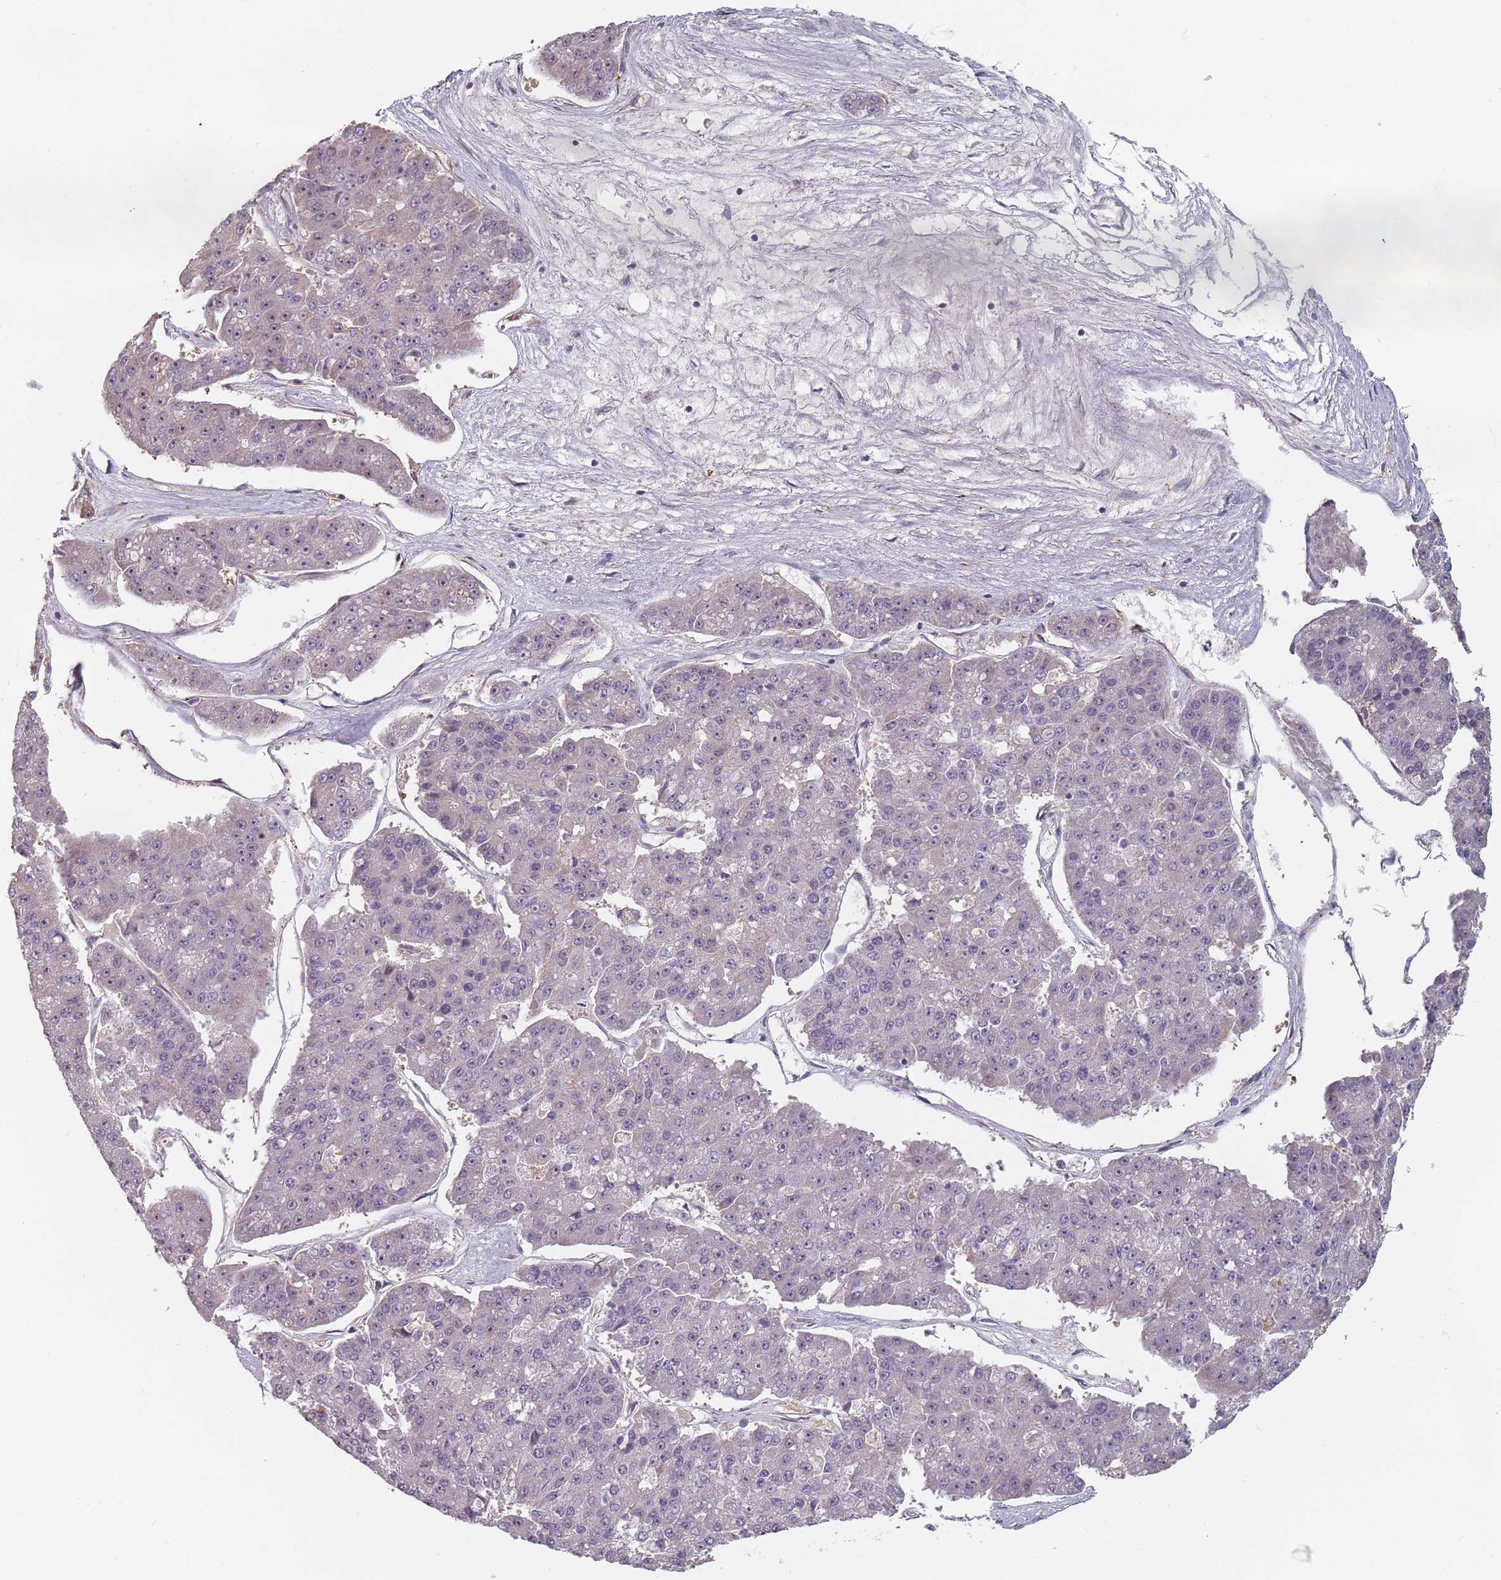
{"staining": {"intensity": "negative", "quantity": "none", "location": "none"}, "tissue": "pancreatic cancer", "cell_type": "Tumor cells", "image_type": "cancer", "snomed": [{"axis": "morphology", "description": "Adenocarcinoma, NOS"}, {"axis": "topography", "description": "Pancreas"}], "caption": "This is an immunohistochemistry micrograph of human adenocarcinoma (pancreatic). There is no expression in tumor cells.", "gene": "GAS2L3", "patient": {"sex": "male", "age": 50}}